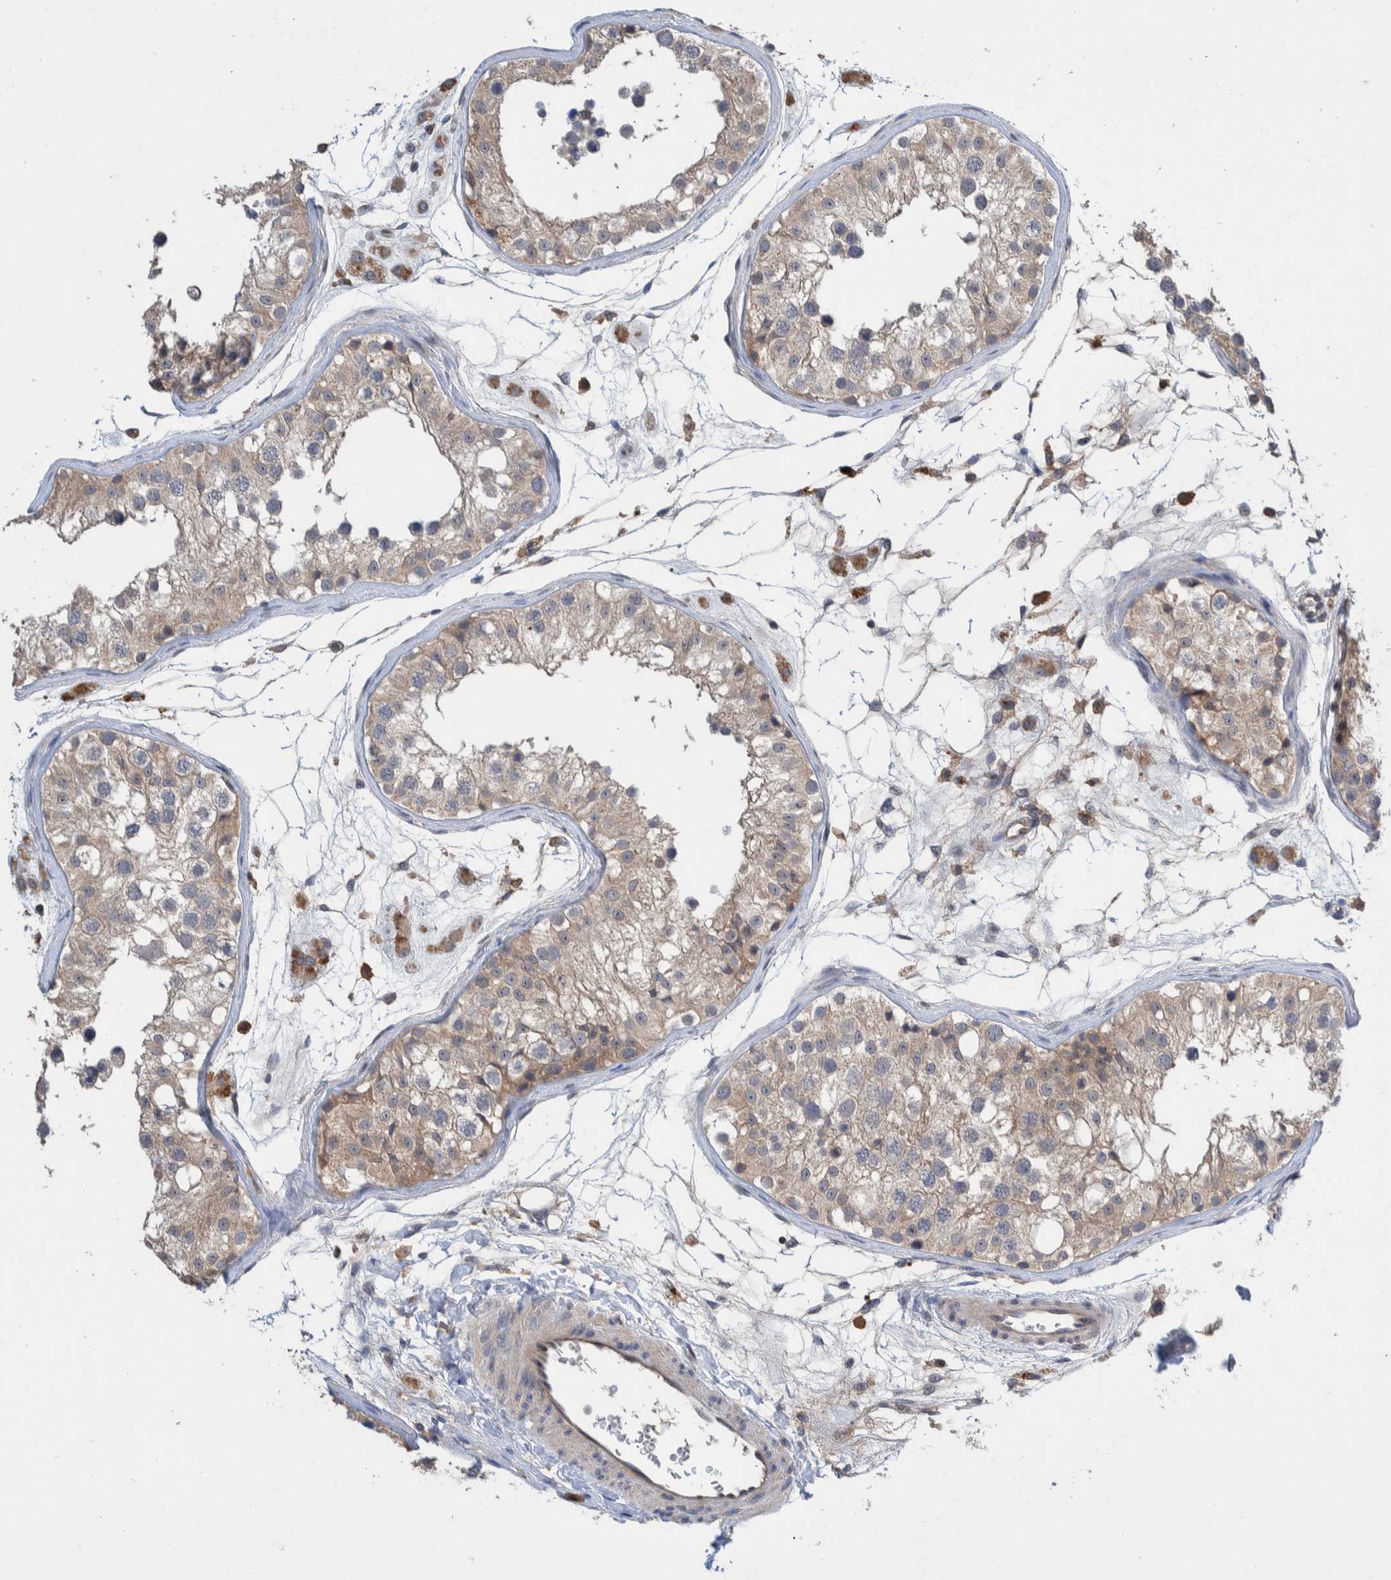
{"staining": {"intensity": "weak", "quantity": "25%-75%", "location": "cytoplasmic/membranous"}, "tissue": "testis", "cell_type": "Cells in seminiferous ducts", "image_type": "normal", "snomed": [{"axis": "morphology", "description": "Normal tissue, NOS"}, {"axis": "morphology", "description": "Adenocarcinoma, metastatic, NOS"}, {"axis": "topography", "description": "Testis"}], "caption": "Weak cytoplasmic/membranous staining is present in about 25%-75% of cells in seminiferous ducts in unremarkable testis.", "gene": "PLPBP", "patient": {"sex": "male", "age": 26}}